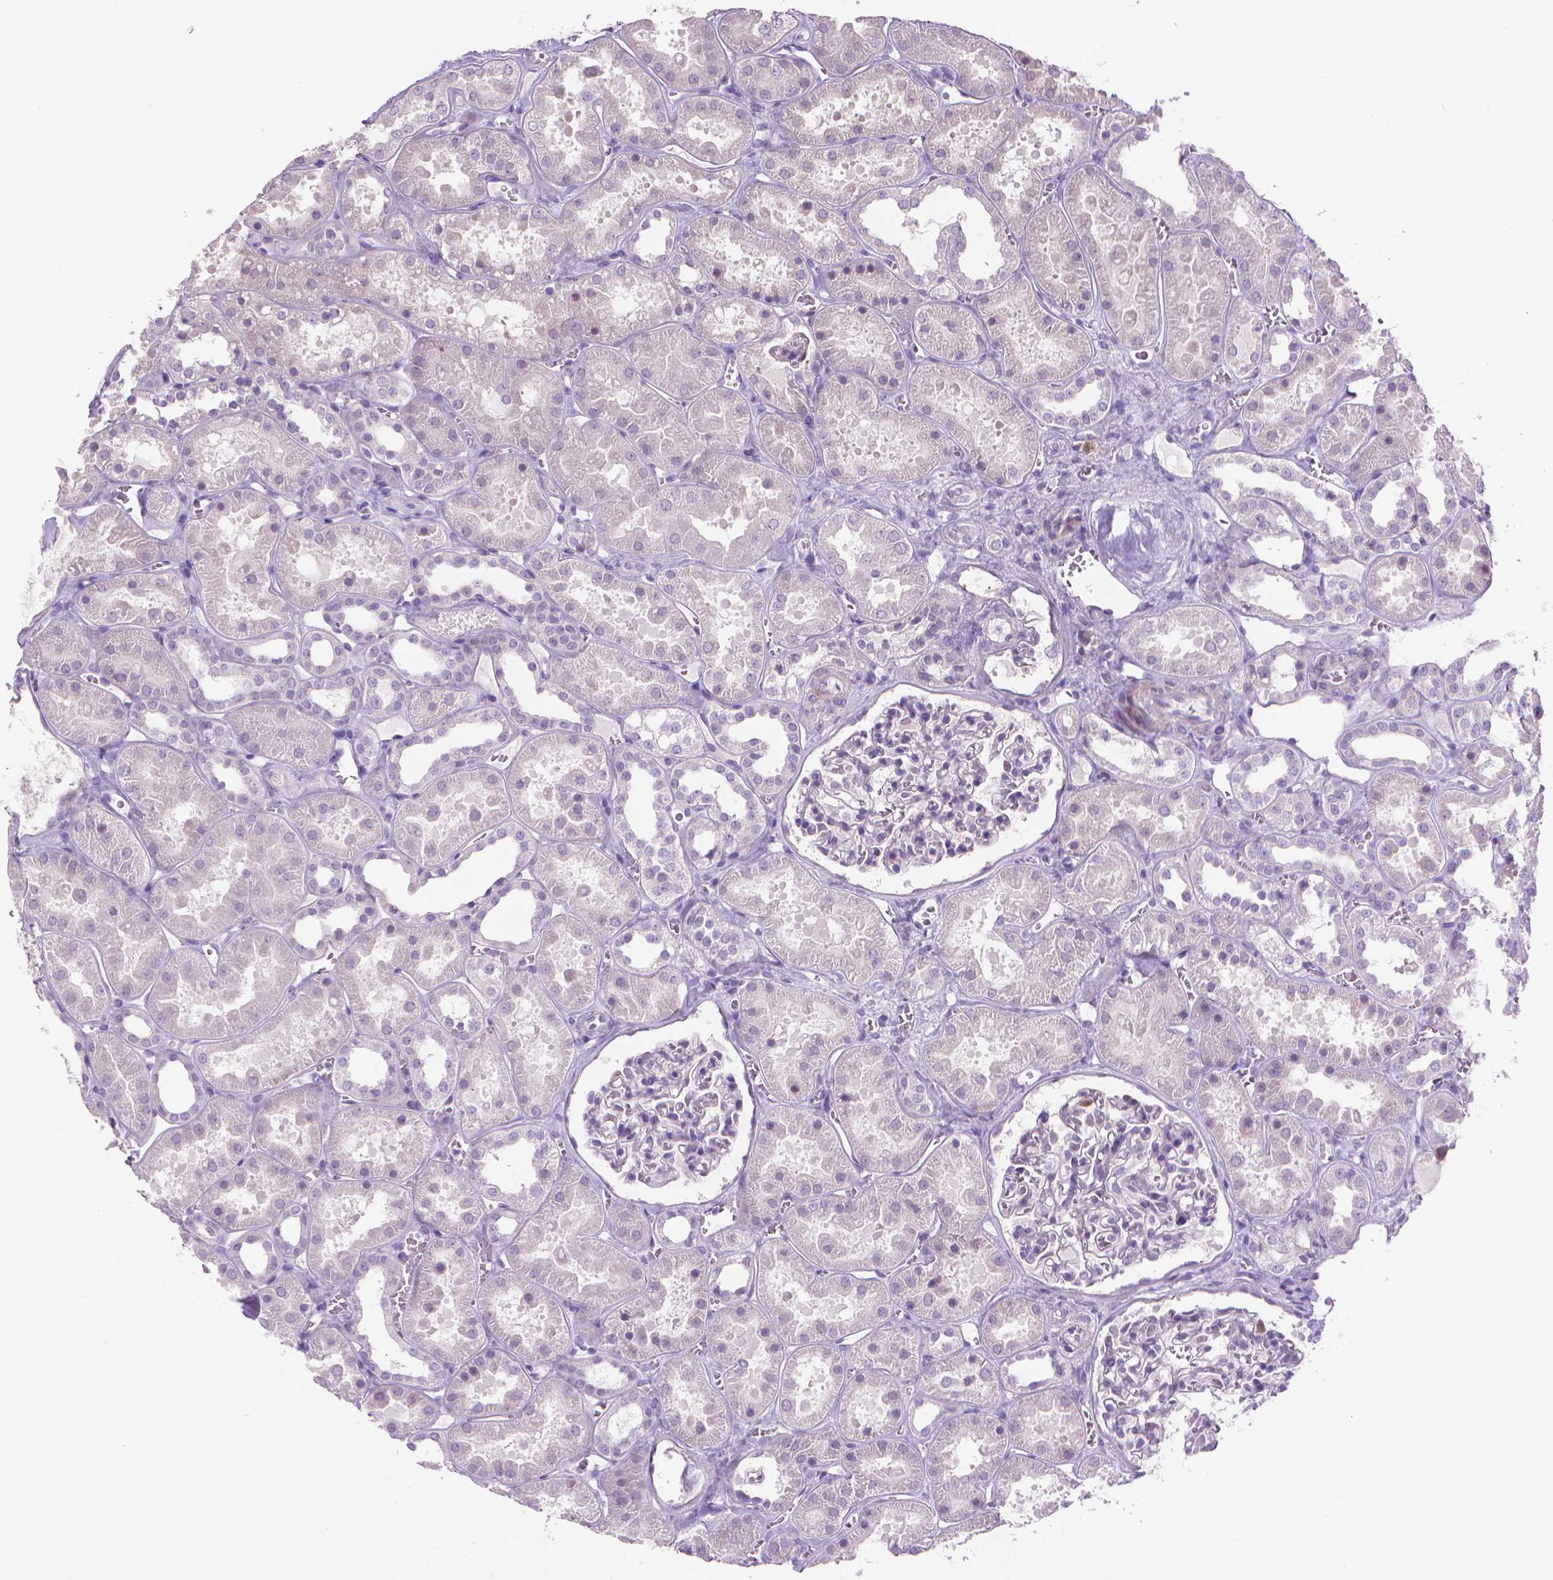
{"staining": {"intensity": "weak", "quantity": "<25%", "location": "cytoplasmic/membranous"}, "tissue": "kidney", "cell_type": "Cells in glomeruli", "image_type": "normal", "snomed": [{"axis": "morphology", "description": "Normal tissue, NOS"}, {"axis": "topography", "description": "Kidney"}], "caption": "A high-resolution image shows immunohistochemistry (IHC) staining of benign kidney, which shows no significant positivity in cells in glomeruli.", "gene": "GSDMA", "patient": {"sex": "female", "age": 41}}